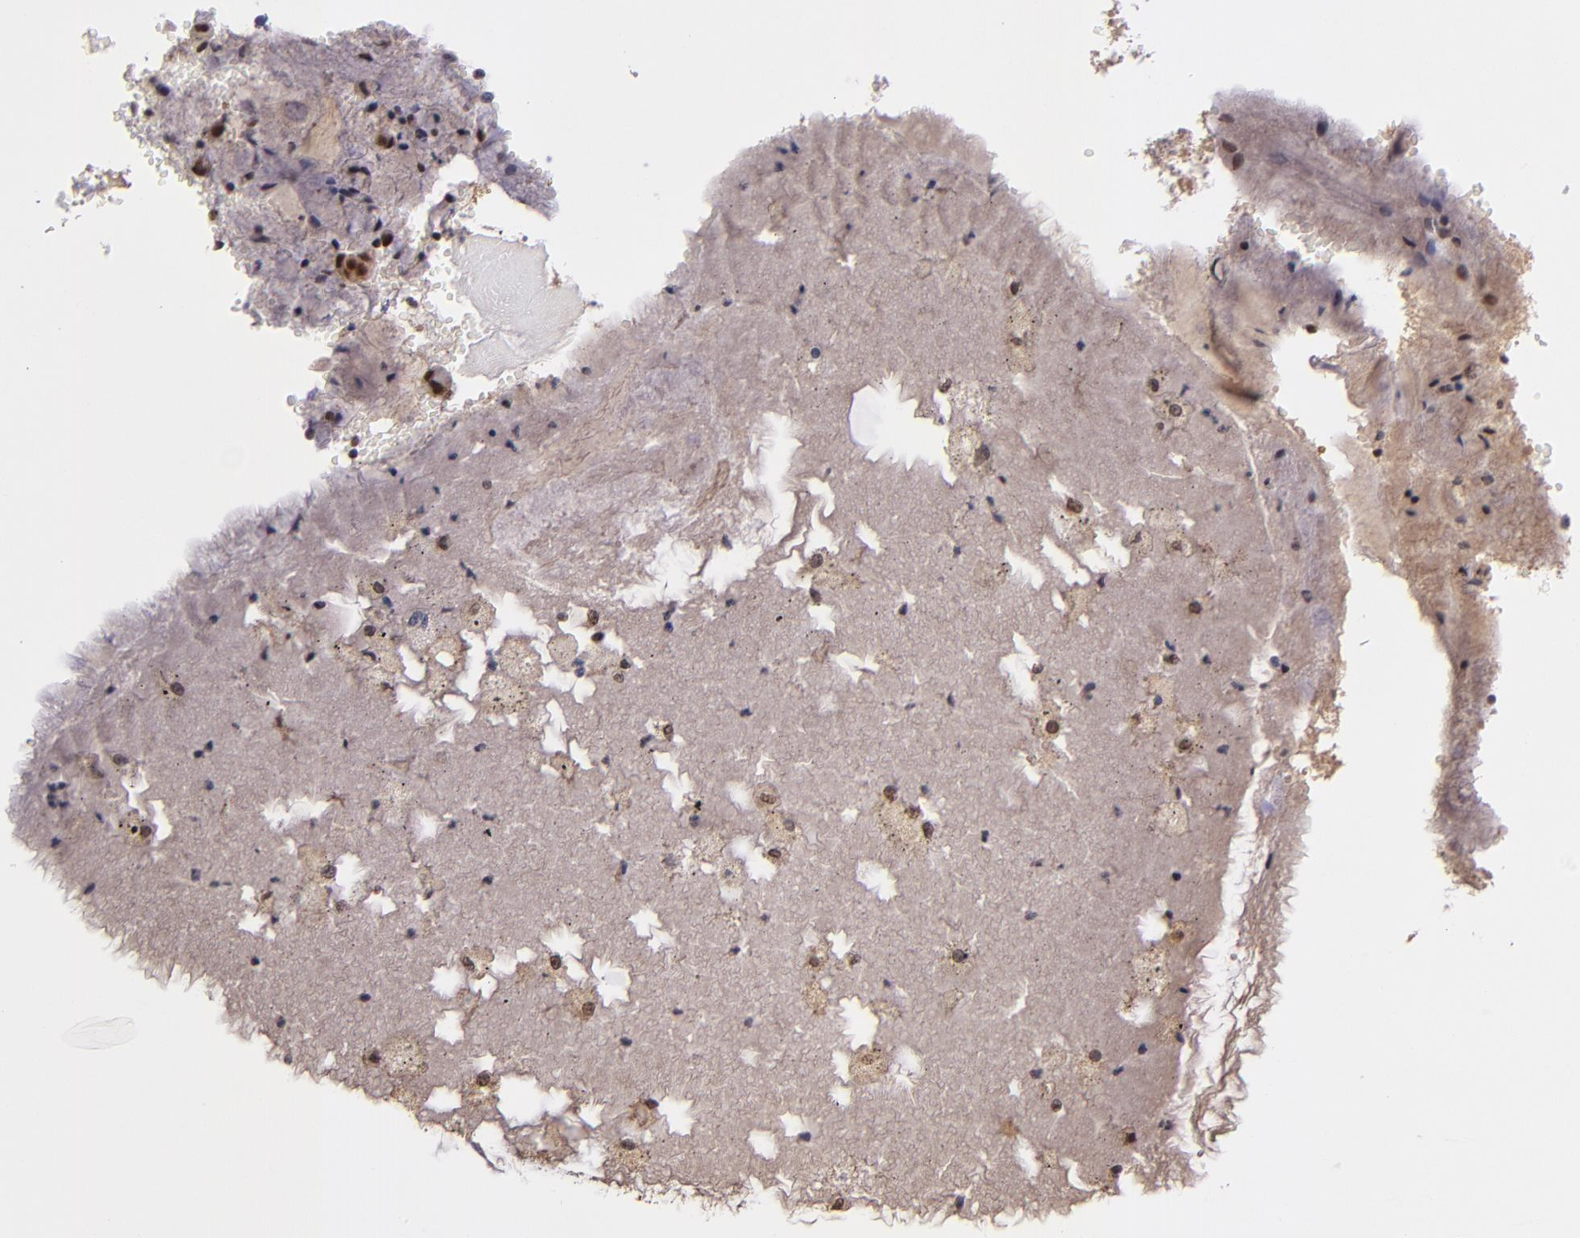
{"staining": {"intensity": "moderate", "quantity": ">75%", "location": "cytoplasmic/membranous,nuclear"}, "tissue": "bronchus", "cell_type": "Respiratory epithelial cells", "image_type": "normal", "snomed": [{"axis": "morphology", "description": "Normal tissue, NOS"}, {"axis": "topography", "description": "Bronchus"}, {"axis": "topography", "description": "Lung"}], "caption": "Moderate cytoplasmic/membranous,nuclear expression for a protein is identified in about >75% of respiratory epithelial cells of benign bronchus using immunohistochemistry.", "gene": "ABHD12B", "patient": {"sex": "female", "age": 56}}